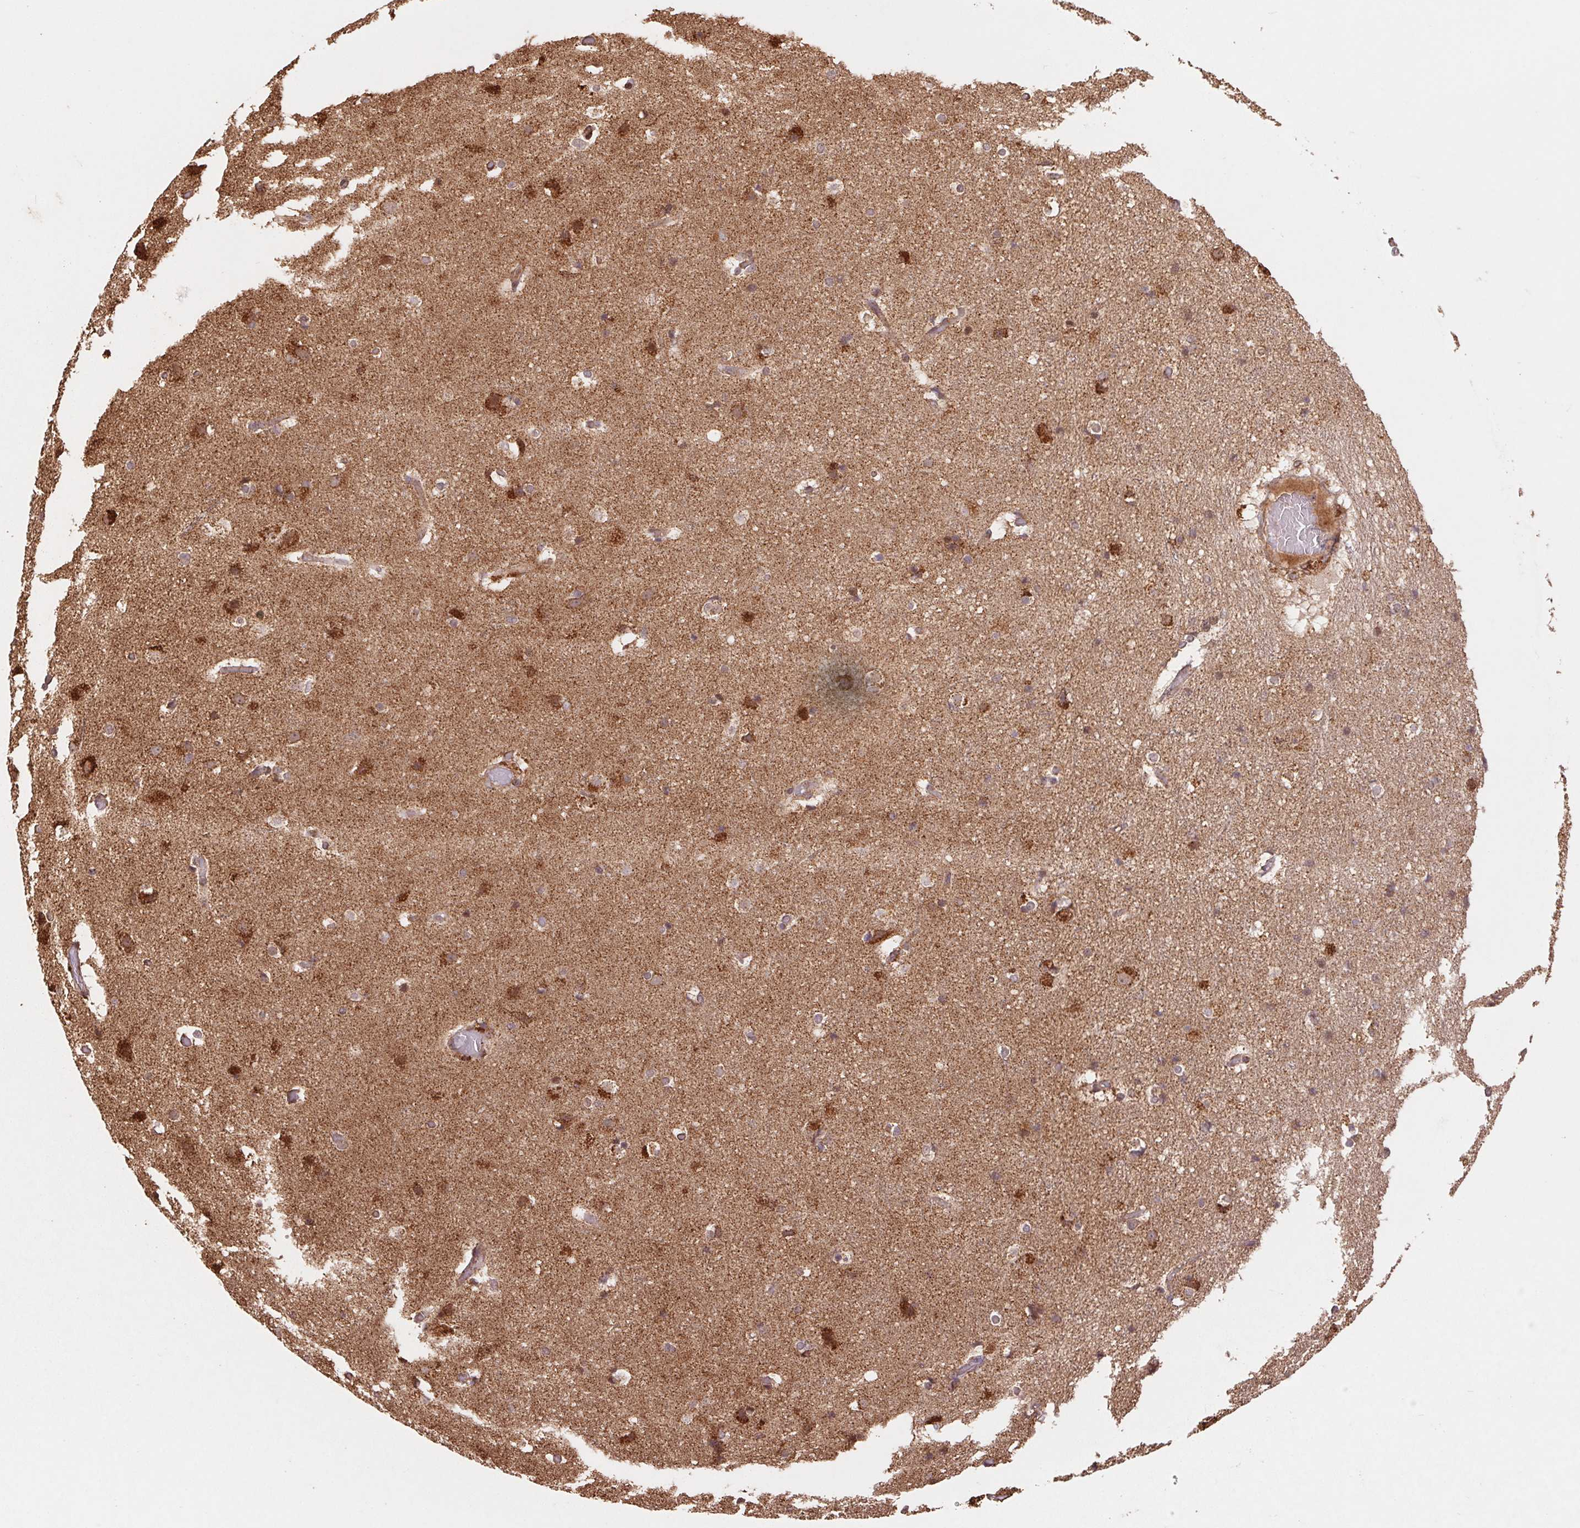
{"staining": {"intensity": "weak", "quantity": ">75%", "location": "cytoplasmic/membranous"}, "tissue": "cerebral cortex", "cell_type": "Endothelial cells", "image_type": "normal", "snomed": [{"axis": "morphology", "description": "Normal tissue, NOS"}, {"axis": "topography", "description": "Cerebral cortex"}], "caption": "Protein expression analysis of unremarkable human cerebral cortex reveals weak cytoplasmic/membranous staining in approximately >75% of endothelial cells. (DAB IHC, brown staining for protein, blue staining for nuclei).", "gene": "PDHA1", "patient": {"sex": "female", "age": 52}}